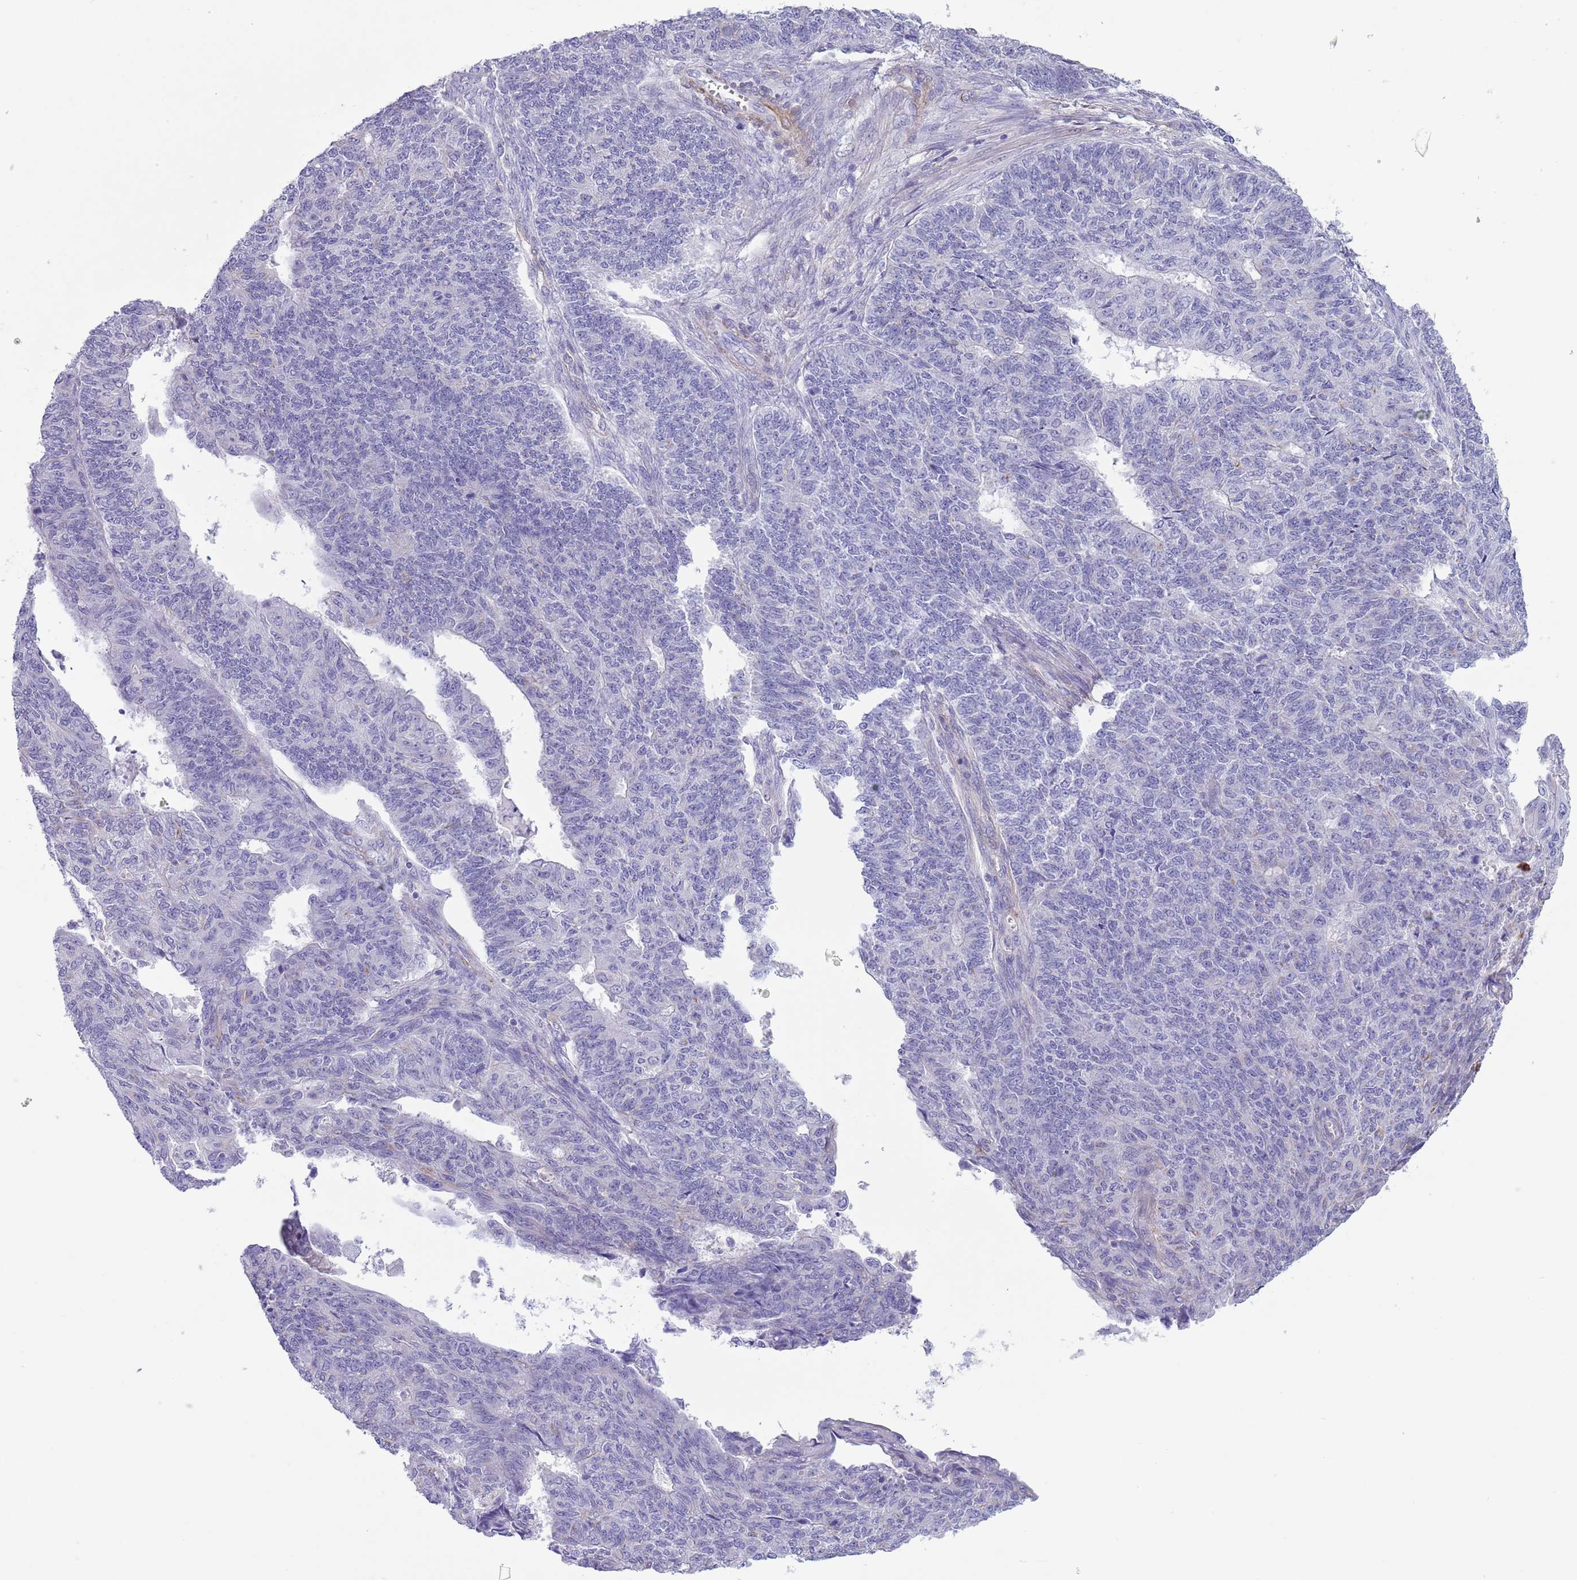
{"staining": {"intensity": "negative", "quantity": "none", "location": "none"}, "tissue": "endometrial cancer", "cell_type": "Tumor cells", "image_type": "cancer", "snomed": [{"axis": "morphology", "description": "Adenocarcinoma, NOS"}, {"axis": "topography", "description": "Endometrium"}], "caption": "The immunohistochemistry histopathology image has no significant expression in tumor cells of endometrial adenocarcinoma tissue. (Brightfield microscopy of DAB immunohistochemistry at high magnification).", "gene": "TSGA13", "patient": {"sex": "female", "age": 32}}